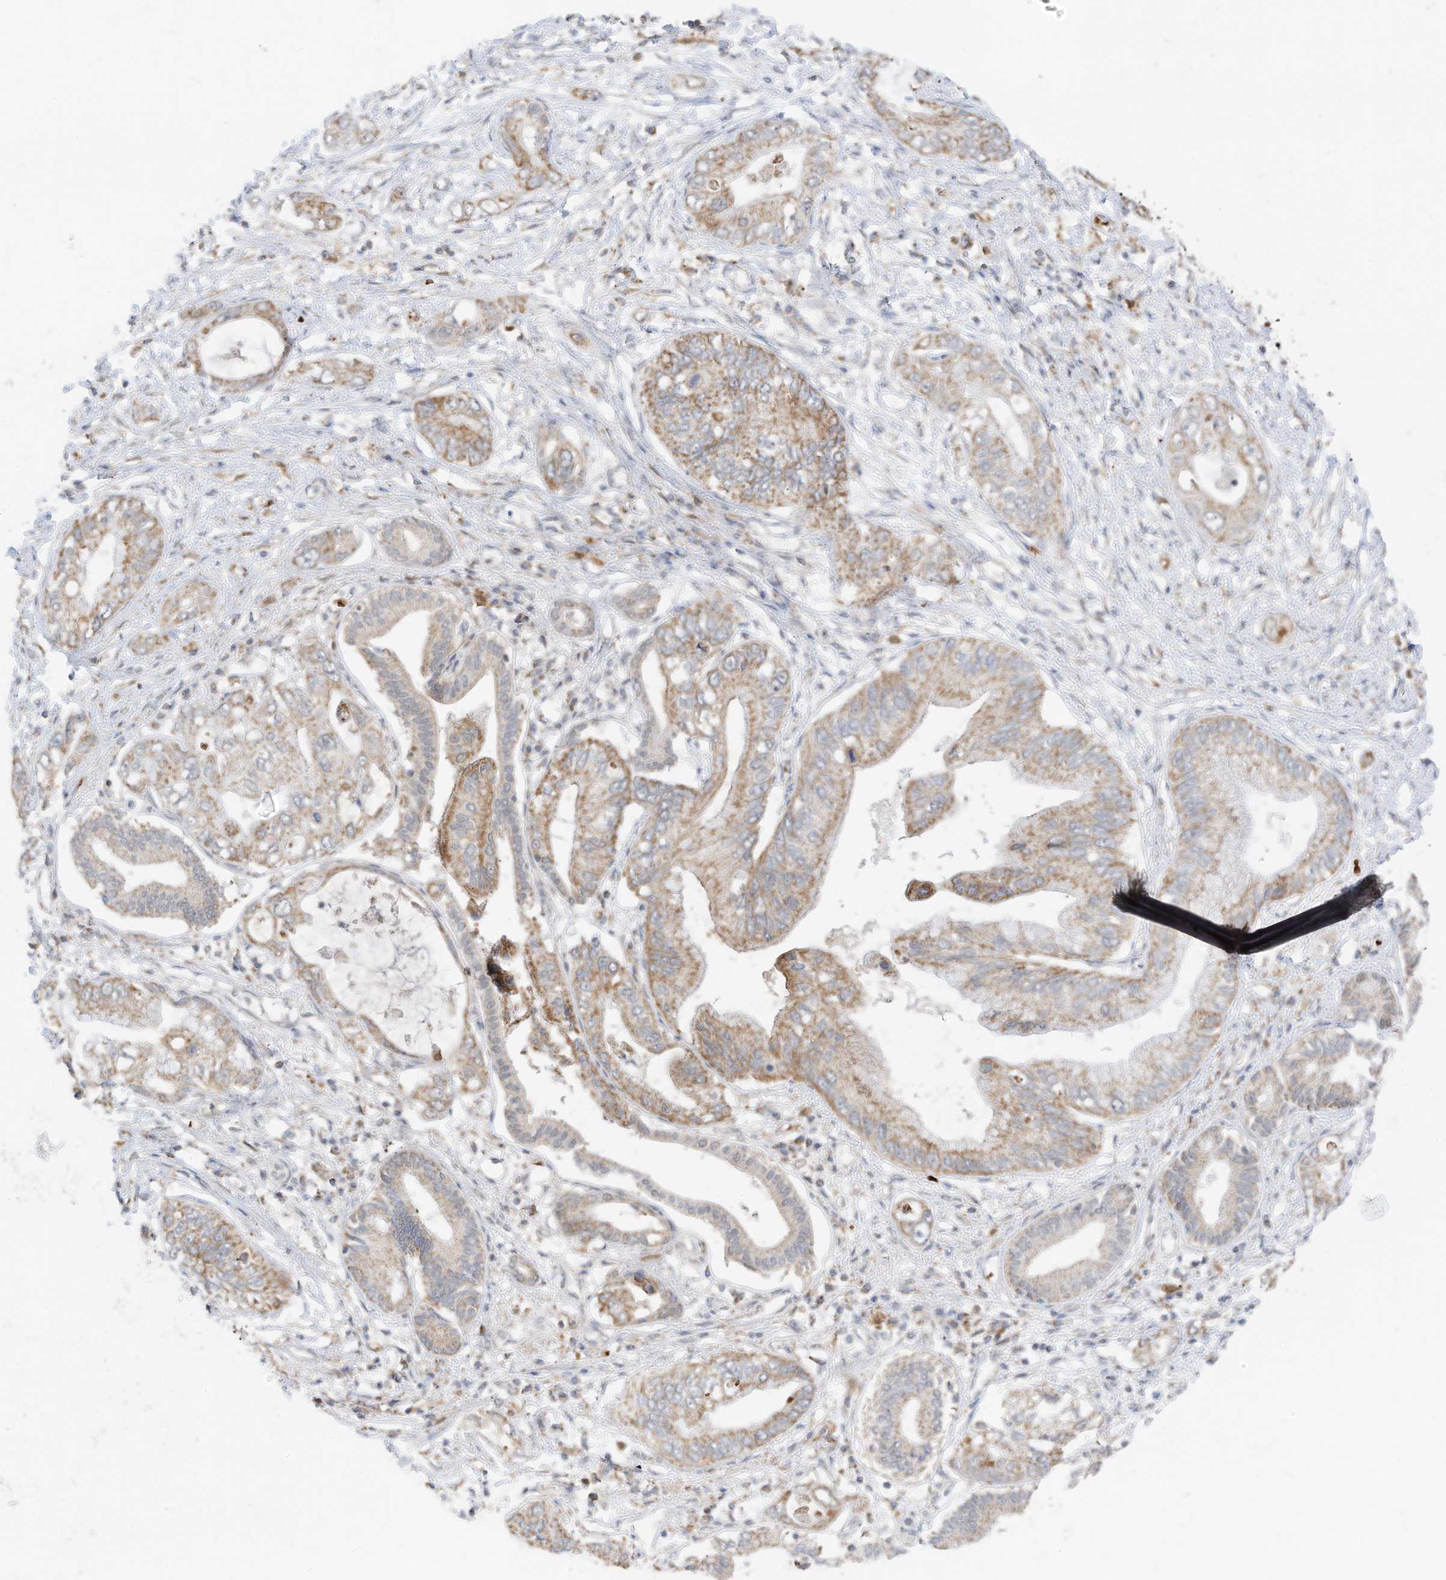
{"staining": {"intensity": "moderate", "quantity": ">75%", "location": "cytoplasmic/membranous"}, "tissue": "pancreatic cancer", "cell_type": "Tumor cells", "image_type": "cancer", "snomed": [{"axis": "morphology", "description": "Inflammation, NOS"}, {"axis": "morphology", "description": "Adenocarcinoma, NOS"}, {"axis": "topography", "description": "Pancreas"}], "caption": "Immunohistochemistry (IHC) (DAB) staining of human pancreatic cancer (adenocarcinoma) shows moderate cytoplasmic/membranous protein staining in approximately >75% of tumor cells.", "gene": "MTUS2", "patient": {"sex": "female", "age": 56}}